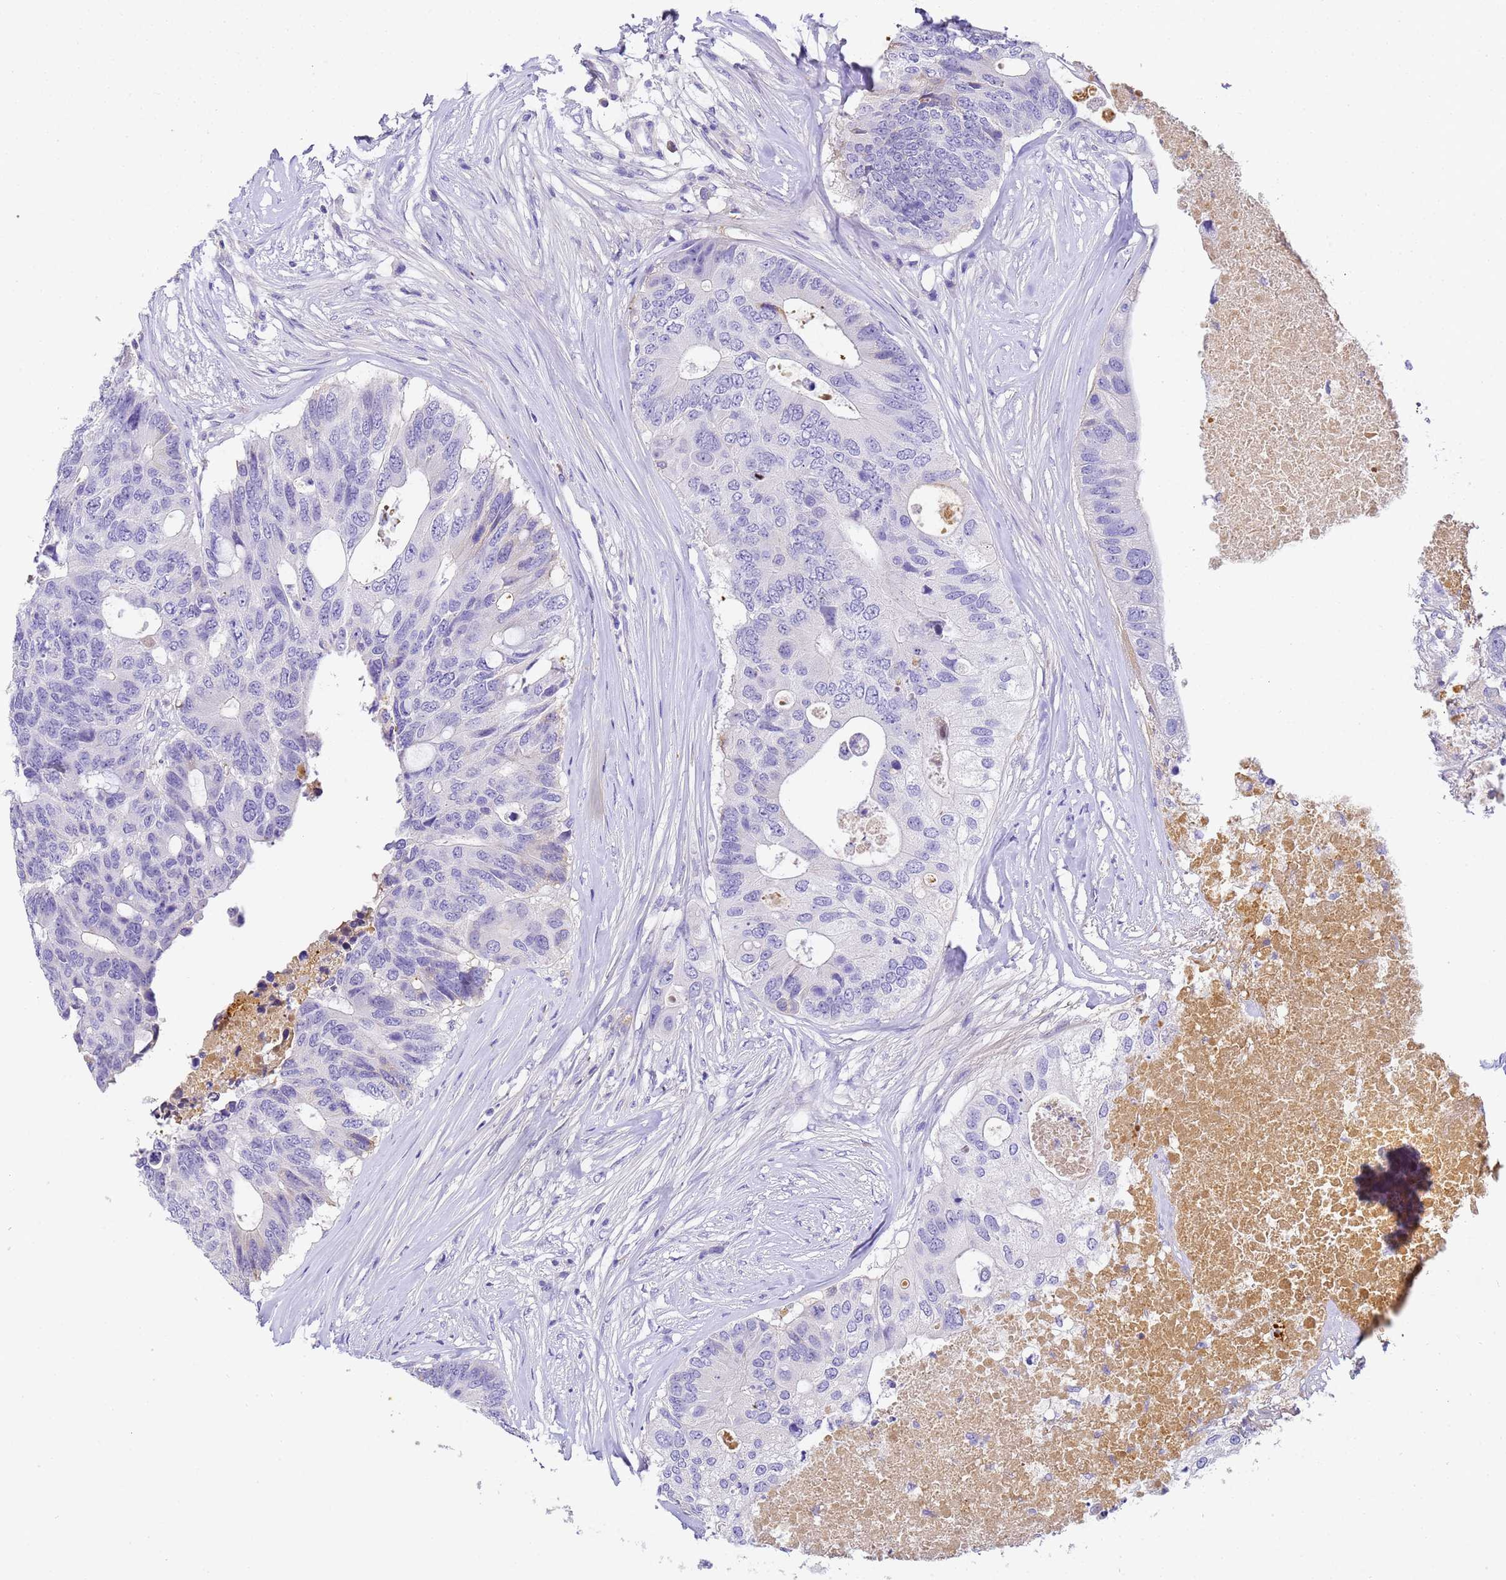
{"staining": {"intensity": "negative", "quantity": "none", "location": "none"}, "tissue": "colorectal cancer", "cell_type": "Tumor cells", "image_type": "cancer", "snomed": [{"axis": "morphology", "description": "Adenocarcinoma, NOS"}, {"axis": "topography", "description": "Colon"}], "caption": "A micrograph of human adenocarcinoma (colorectal) is negative for staining in tumor cells.", "gene": "CFHR2", "patient": {"sex": "male", "age": 71}}